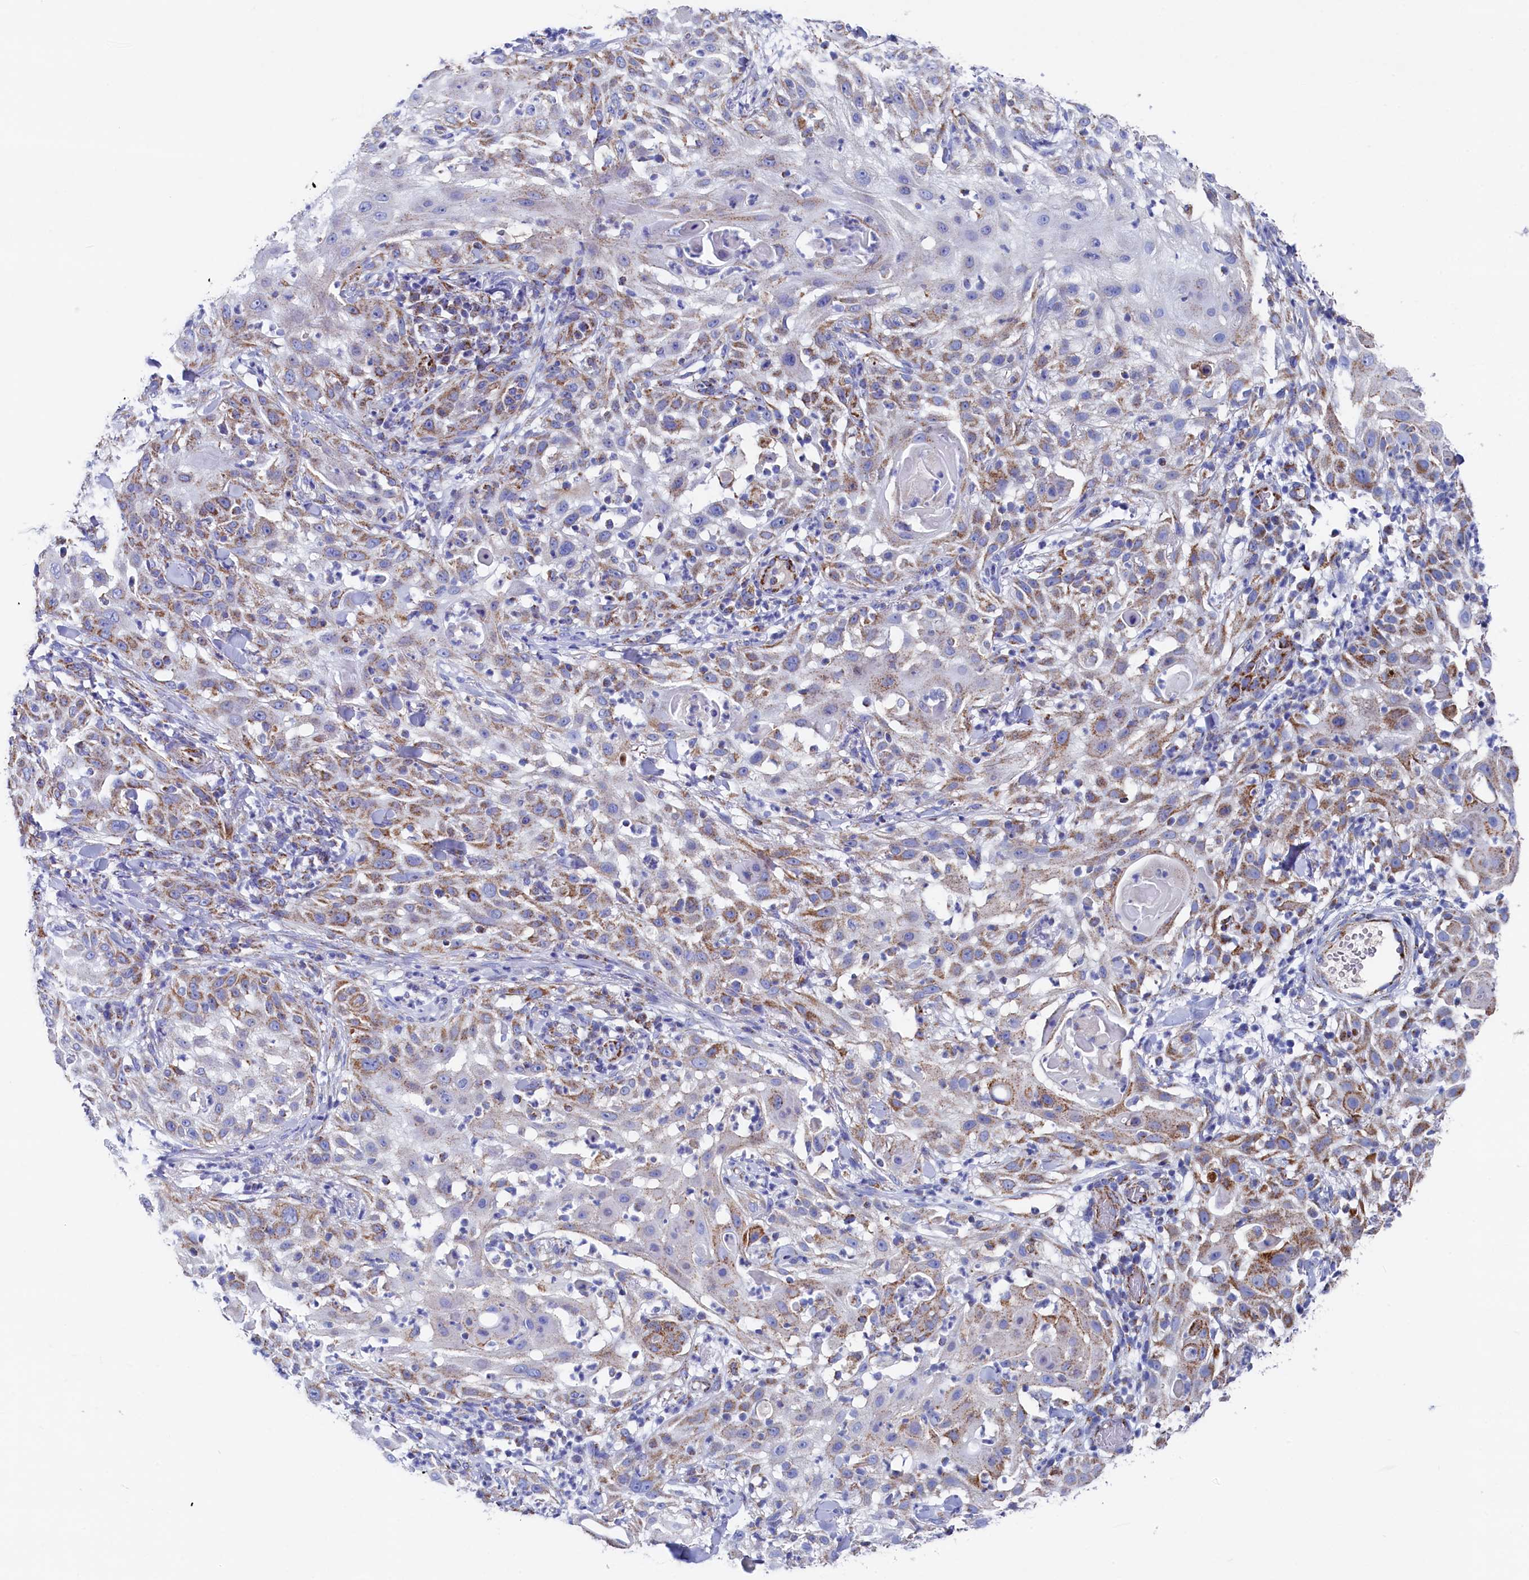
{"staining": {"intensity": "moderate", "quantity": ">75%", "location": "cytoplasmic/membranous"}, "tissue": "skin cancer", "cell_type": "Tumor cells", "image_type": "cancer", "snomed": [{"axis": "morphology", "description": "Squamous cell carcinoma, NOS"}, {"axis": "topography", "description": "Skin"}], "caption": "Protein expression analysis of human skin squamous cell carcinoma reveals moderate cytoplasmic/membranous staining in about >75% of tumor cells.", "gene": "MMAB", "patient": {"sex": "female", "age": 44}}